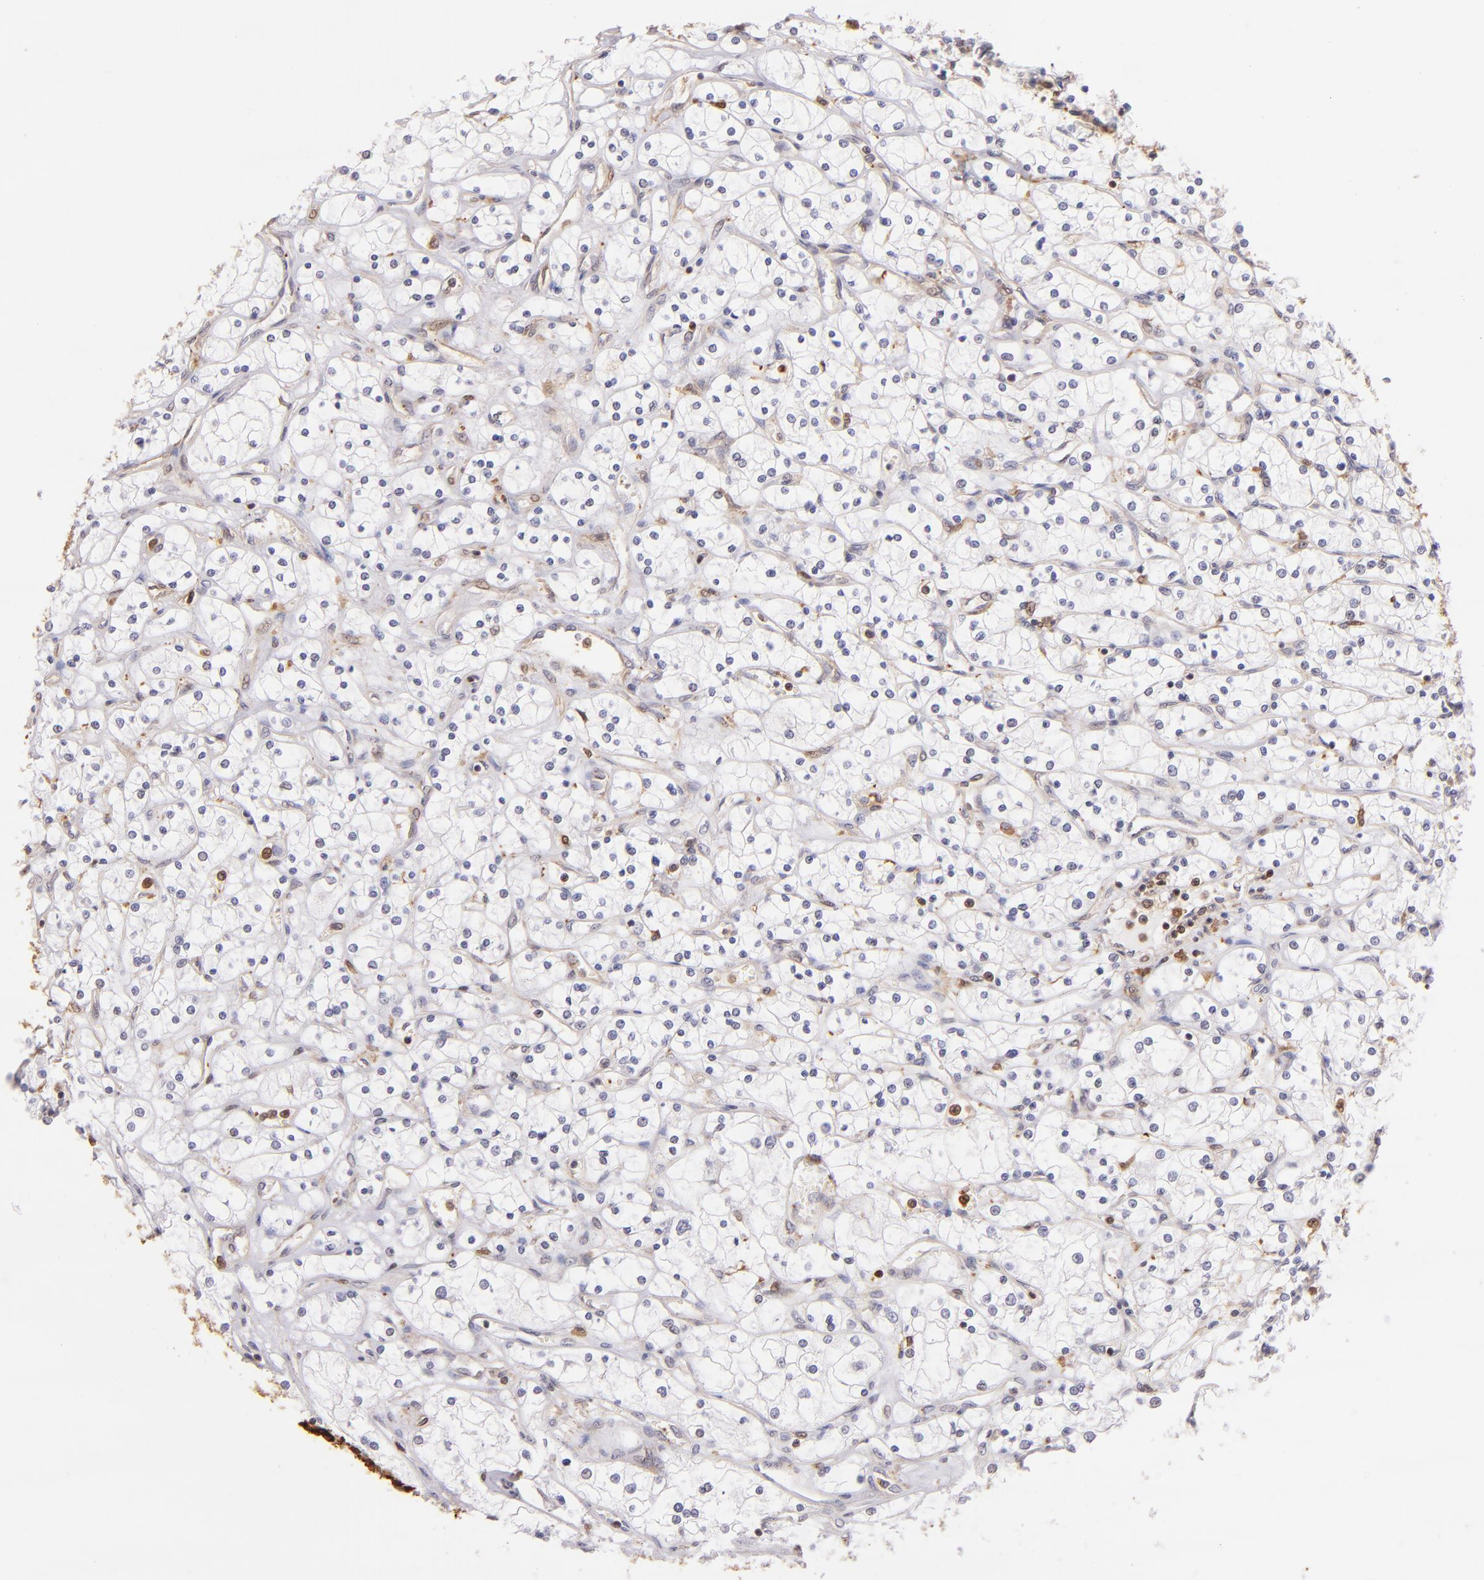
{"staining": {"intensity": "negative", "quantity": "none", "location": "none"}, "tissue": "renal cancer", "cell_type": "Tumor cells", "image_type": "cancer", "snomed": [{"axis": "morphology", "description": "Adenocarcinoma, NOS"}, {"axis": "topography", "description": "Kidney"}], "caption": "Renal cancer (adenocarcinoma) was stained to show a protein in brown. There is no significant positivity in tumor cells.", "gene": "BTK", "patient": {"sex": "male", "age": 61}}